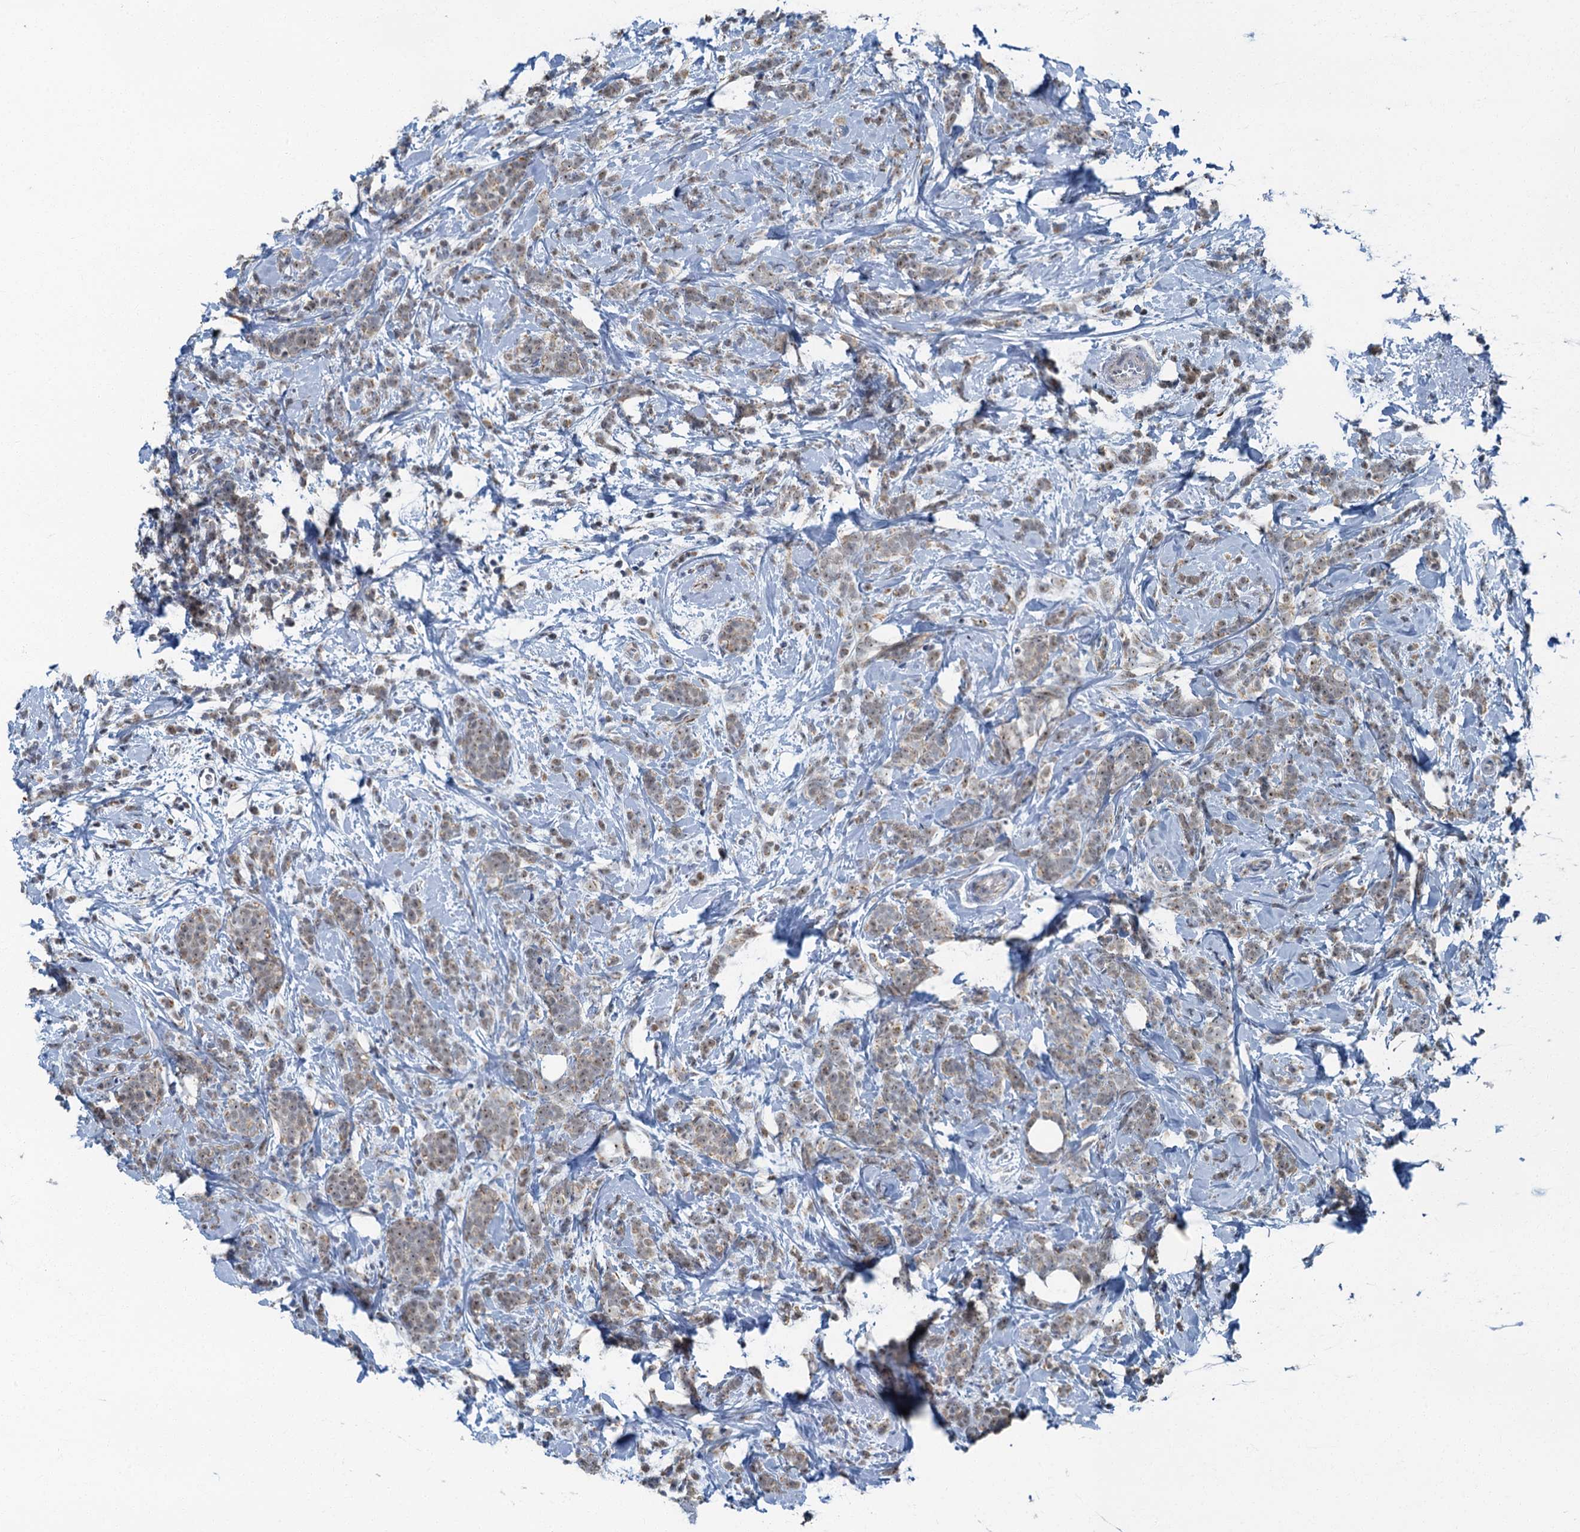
{"staining": {"intensity": "weak", "quantity": "25%-75%", "location": "cytoplasmic/membranous,nuclear"}, "tissue": "breast cancer", "cell_type": "Tumor cells", "image_type": "cancer", "snomed": [{"axis": "morphology", "description": "Lobular carcinoma"}, {"axis": "topography", "description": "Breast"}], "caption": "Weak cytoplasmic/membranous and nuclear positivity is identified in approximately 25%-75% of tumor cells in breast cancer (lobular carcinoma).", "gene": "RAD9B", "patient": {"sex": "female", "age": 58}}